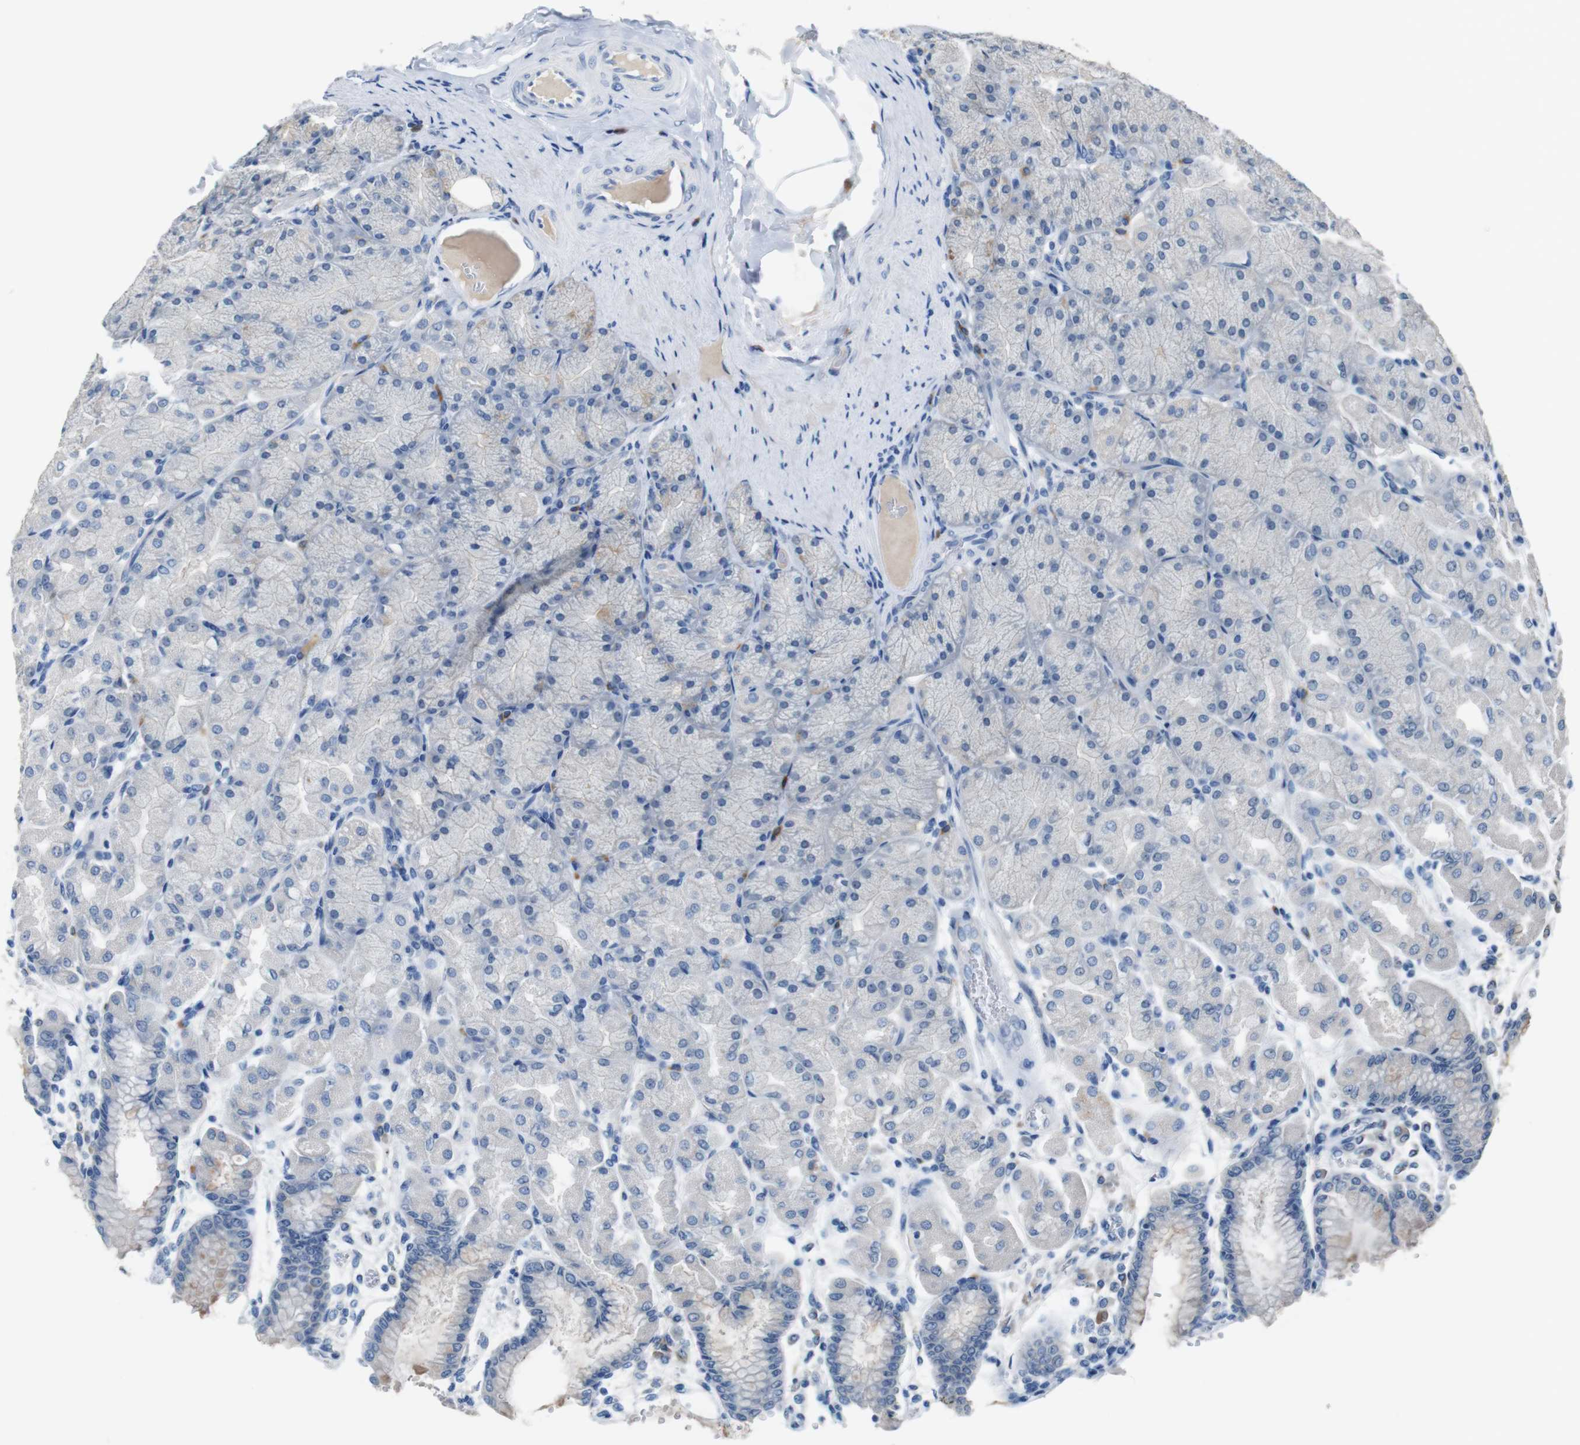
{"staining": {"intensity": "negative", "quantity": "none", "location": "none"}, "tissue": "stomach", "cell_type": "Glandular cells", "image_type": "normal", "snomed": [{"axis": "morphology", "description": "Normal tissue, NOS"}, {"axis": "topography", "description": "Stomach, upper"}], "caption": "High magnification brightfield microscopy of unremarkable stomach stained with DAB (brown) and counterstained with hematoxylin (blue): glandular cells show no significant expression.", "gene": "SLC2A8", "patient": {"sex": "female", "age": 56}}